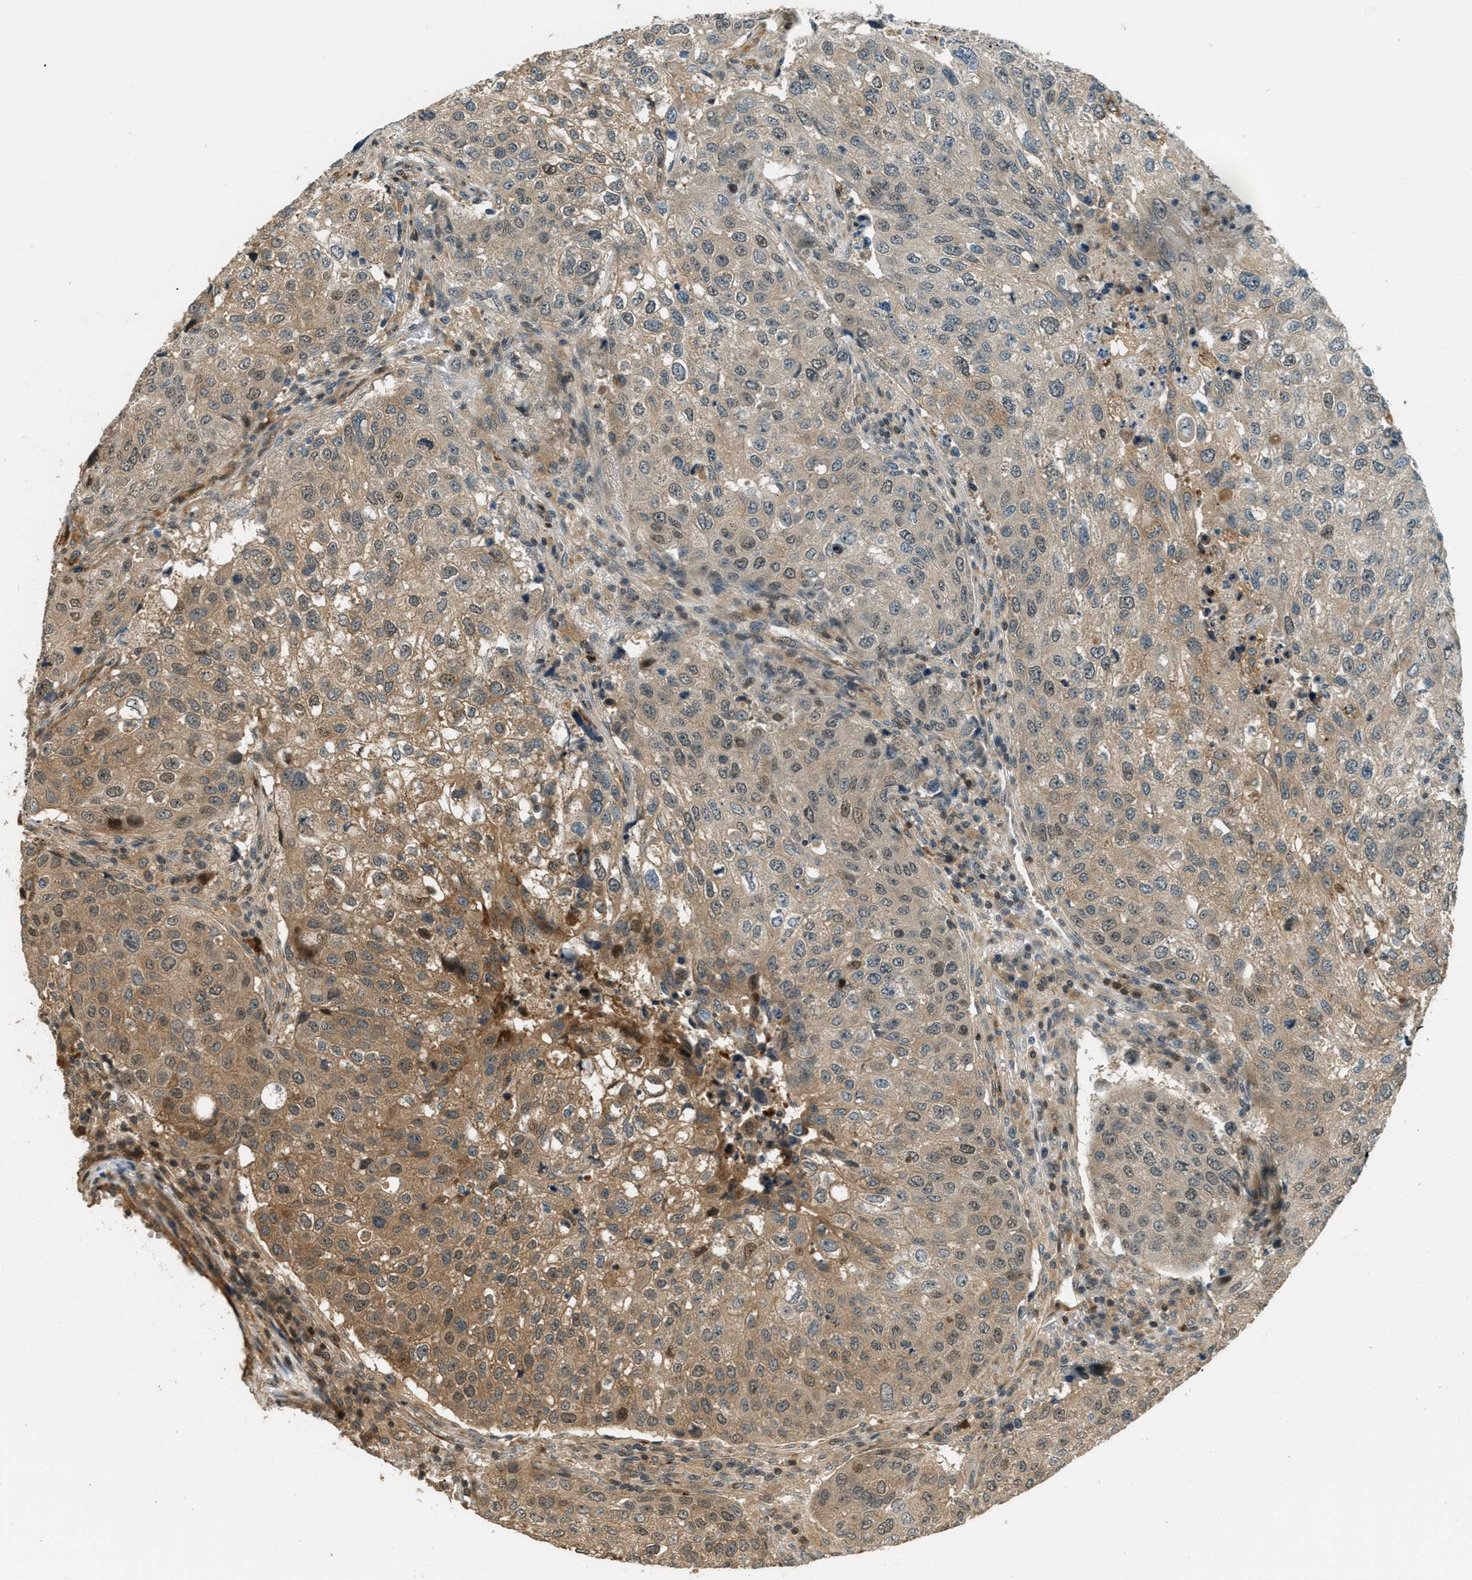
{"staining": {"intensity": "moderate", "quantity": ">75%", "location": "cytoplasmic/membranous,nuclear"}, "tissue": "urothelial cancer", "cell_type": "Tumor cells", "image_type": "cancer", "snomed": [{"axis": "morphology", "description": "Urothelial carcinoma, High grade"}, {"axis": "topography", "description": "Lymph node"}, {"axis": "topography", "description": "Urinary bladder"}], "caption": "This is an image of immunohistochemistry (IHC) staining of high-grade urothelial carcinoma, which shows moderate staining in the cytoplasmic/membranous and nuclear of tumor cells.", "gene": "PTPN23", "patient": {"sex": "male", "age": 51}}